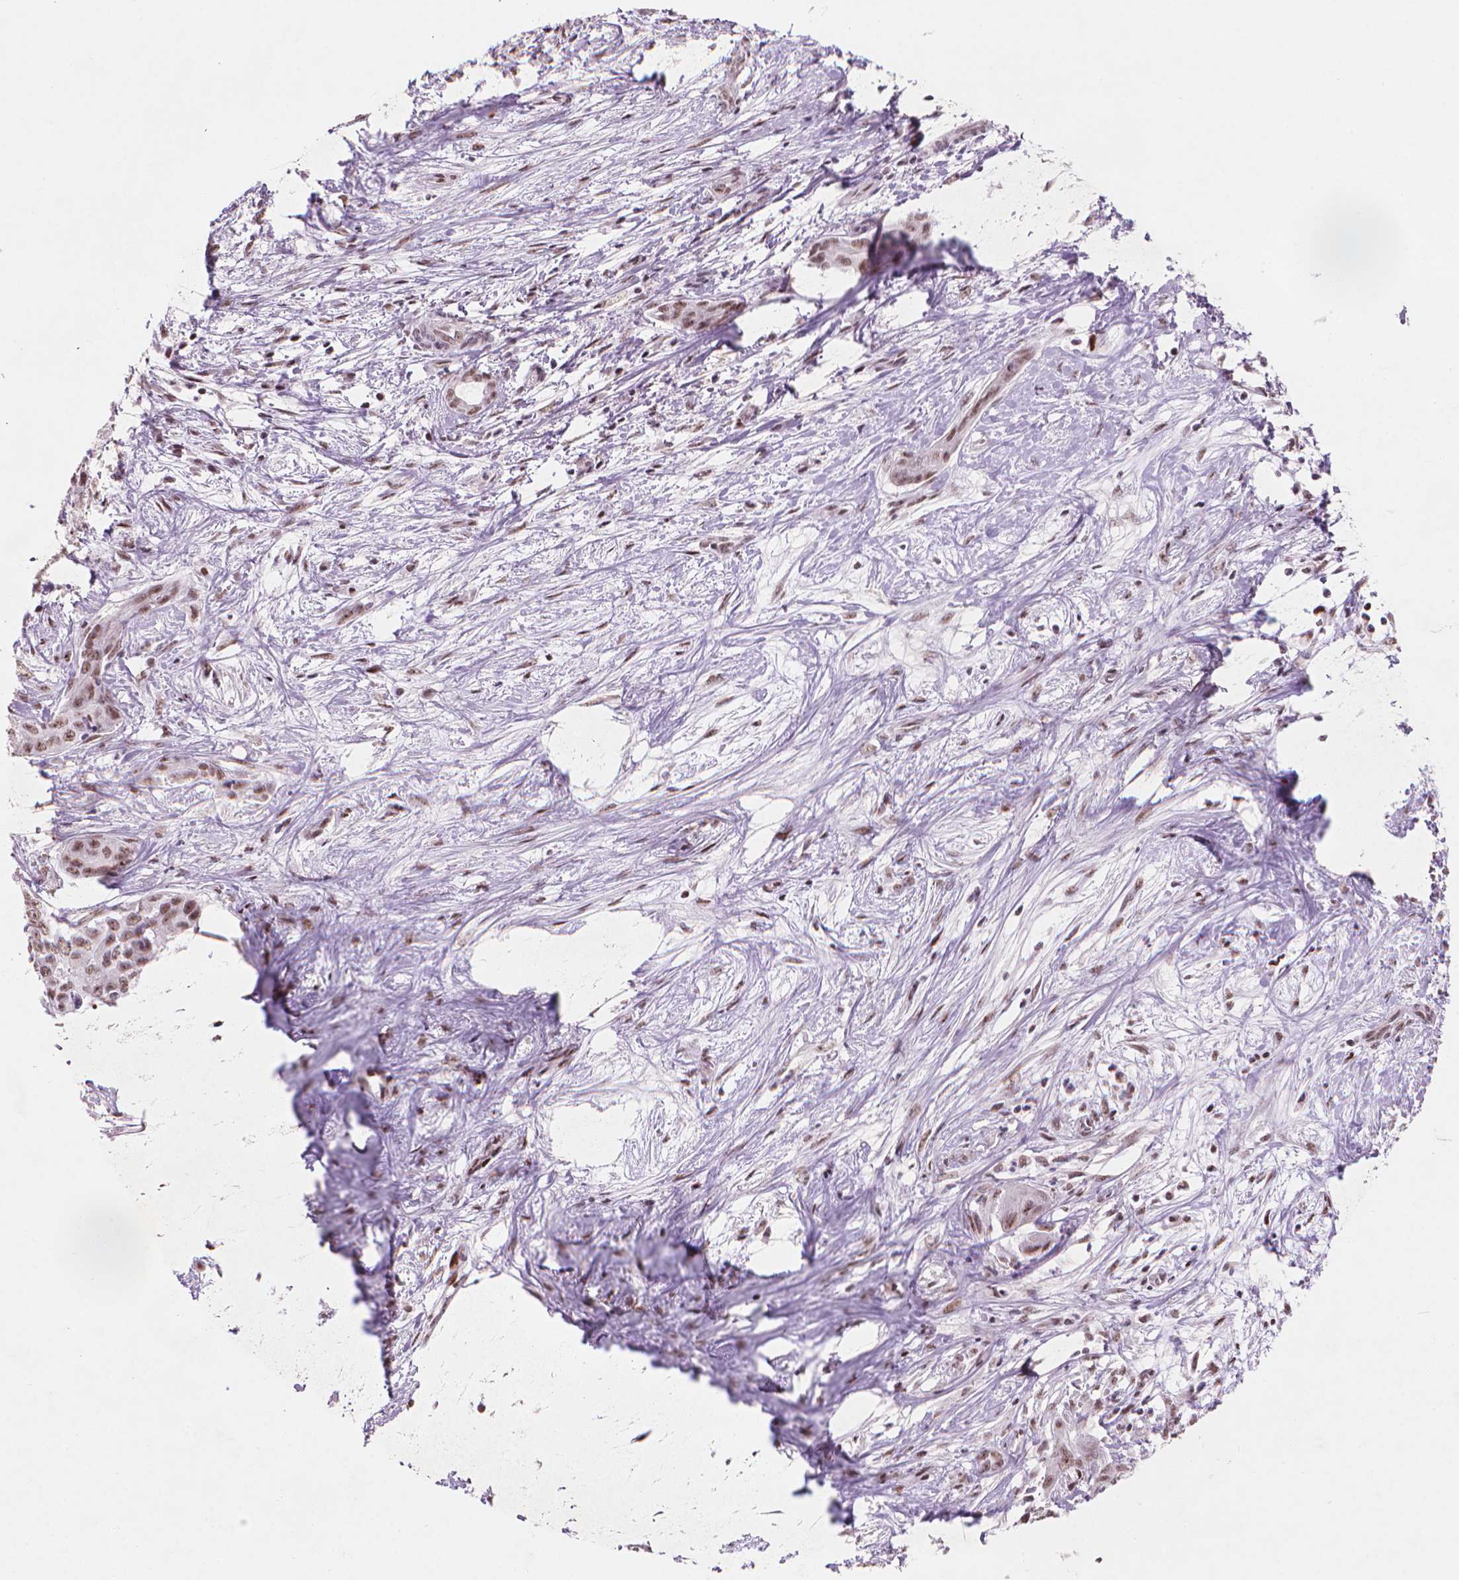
{"staining": {"intensity": "moderate", "quantity": ">75%", "location": "nuclear"}, "tissue": "liver cancer", "cell_type": "Tumor cells", "image_type": "cancer", "snomed": [{"axis": "morphology", "description": "Cholangiocarcinoma"}, {"axis": "topography", "description": "Liver"}], "caption": "An IHC micrograph of tumor tissue is shown. Protein staining in brown labels moderate nuclear positivity in liver cholangiocarcinoma within tumor cells.", "gene": "HES7", "patient": {"sex": "female", "age": 65}}